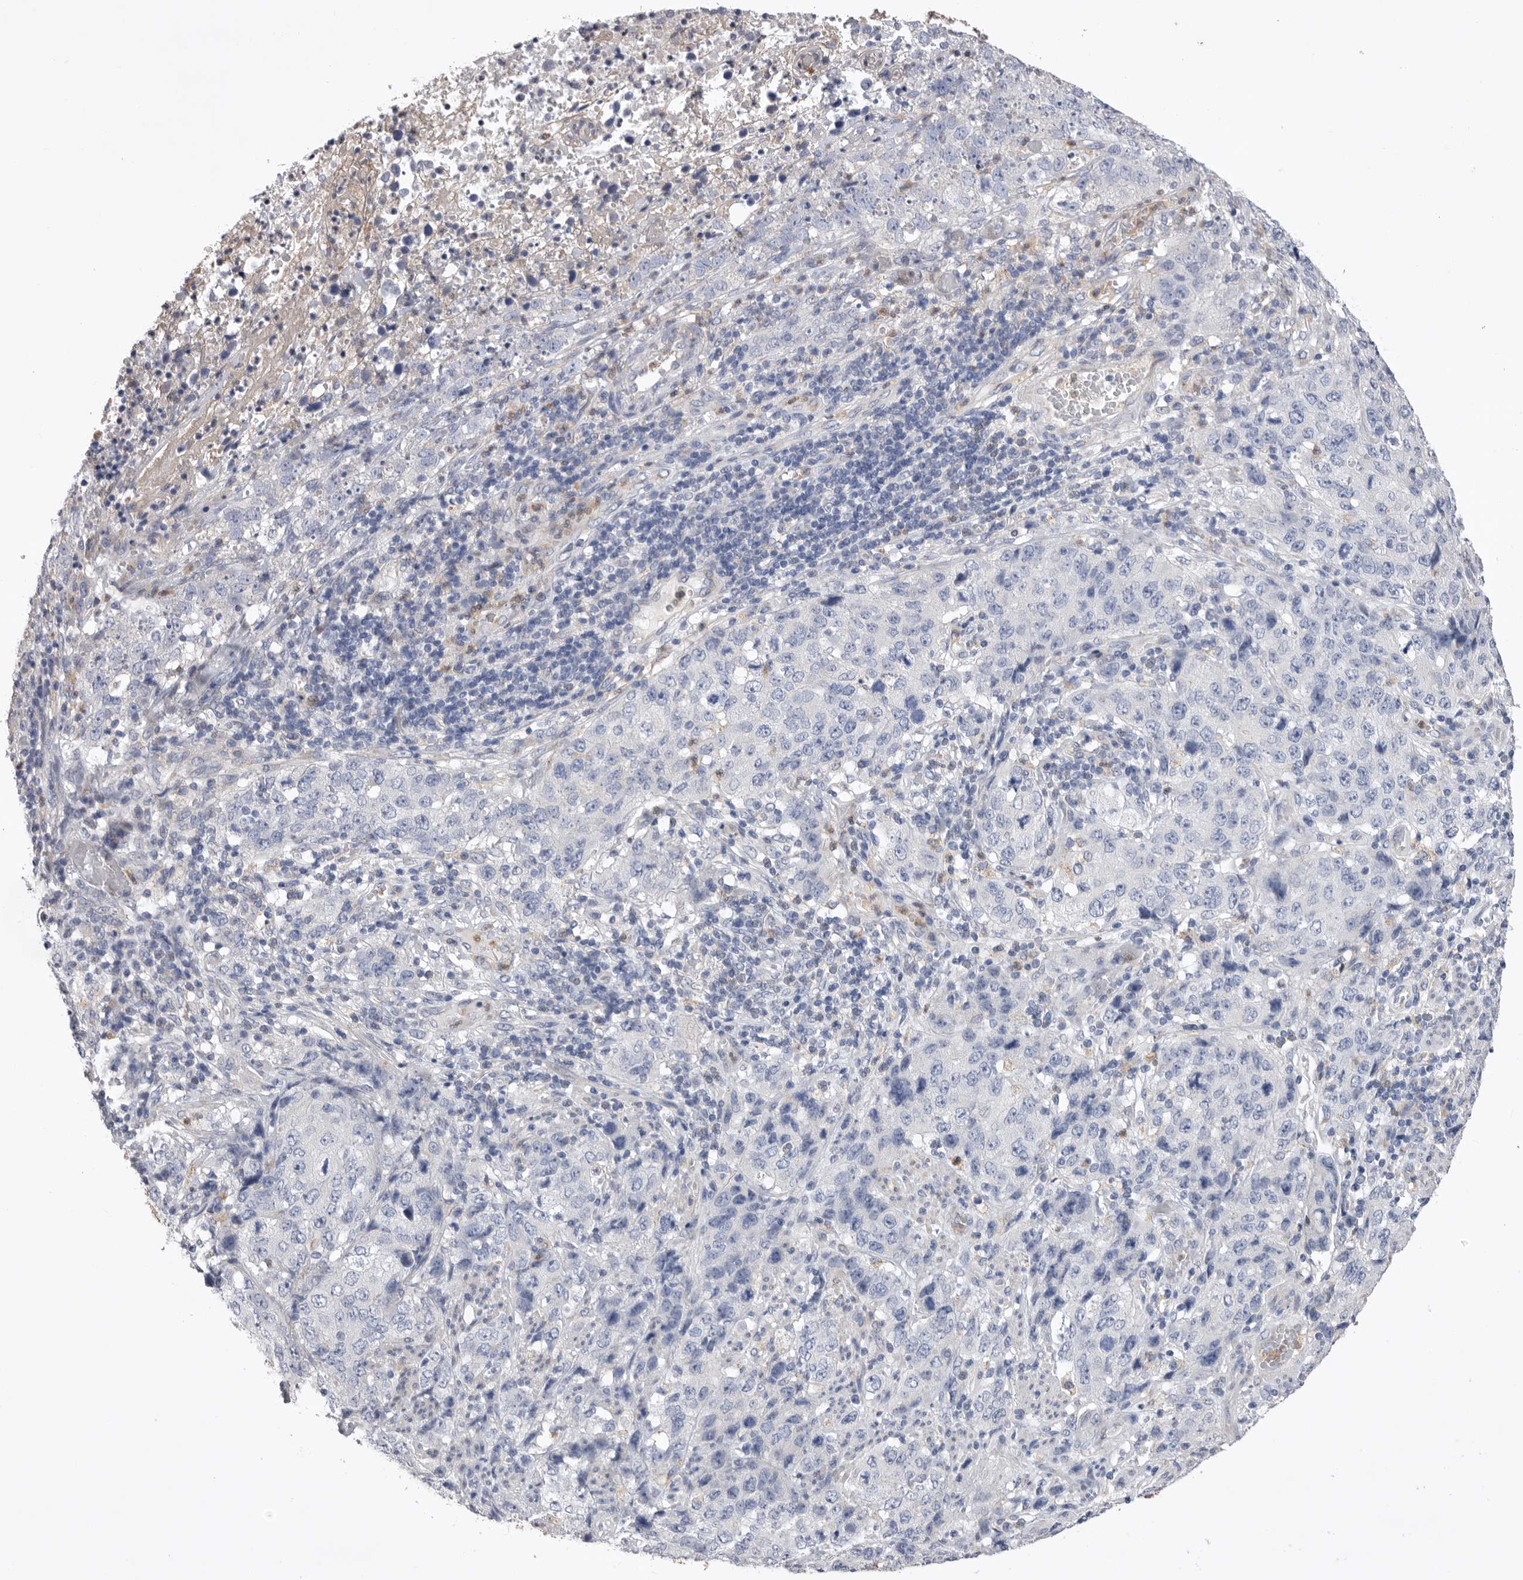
{"staining": {"intensity": "negative", "quantity": "none", "location": "none"}, "tissue": "stomach cancer", "cell_type": "Tumor cells", "image_type": "cancer", "snomed": [{"axis": "morphology", "description": "Adenocarcinoma, NOS"}, {"axis": "topography", "description": "Stomach"}], "caption": "Stomach adenocarcinoma was stained to show a protein in brown. There is no significant positivity in tumor cells. (DAB immunohistochemistry, high magnification).", "gene": "CCDC126", "patient": {"sex": "male", "age": 48}}